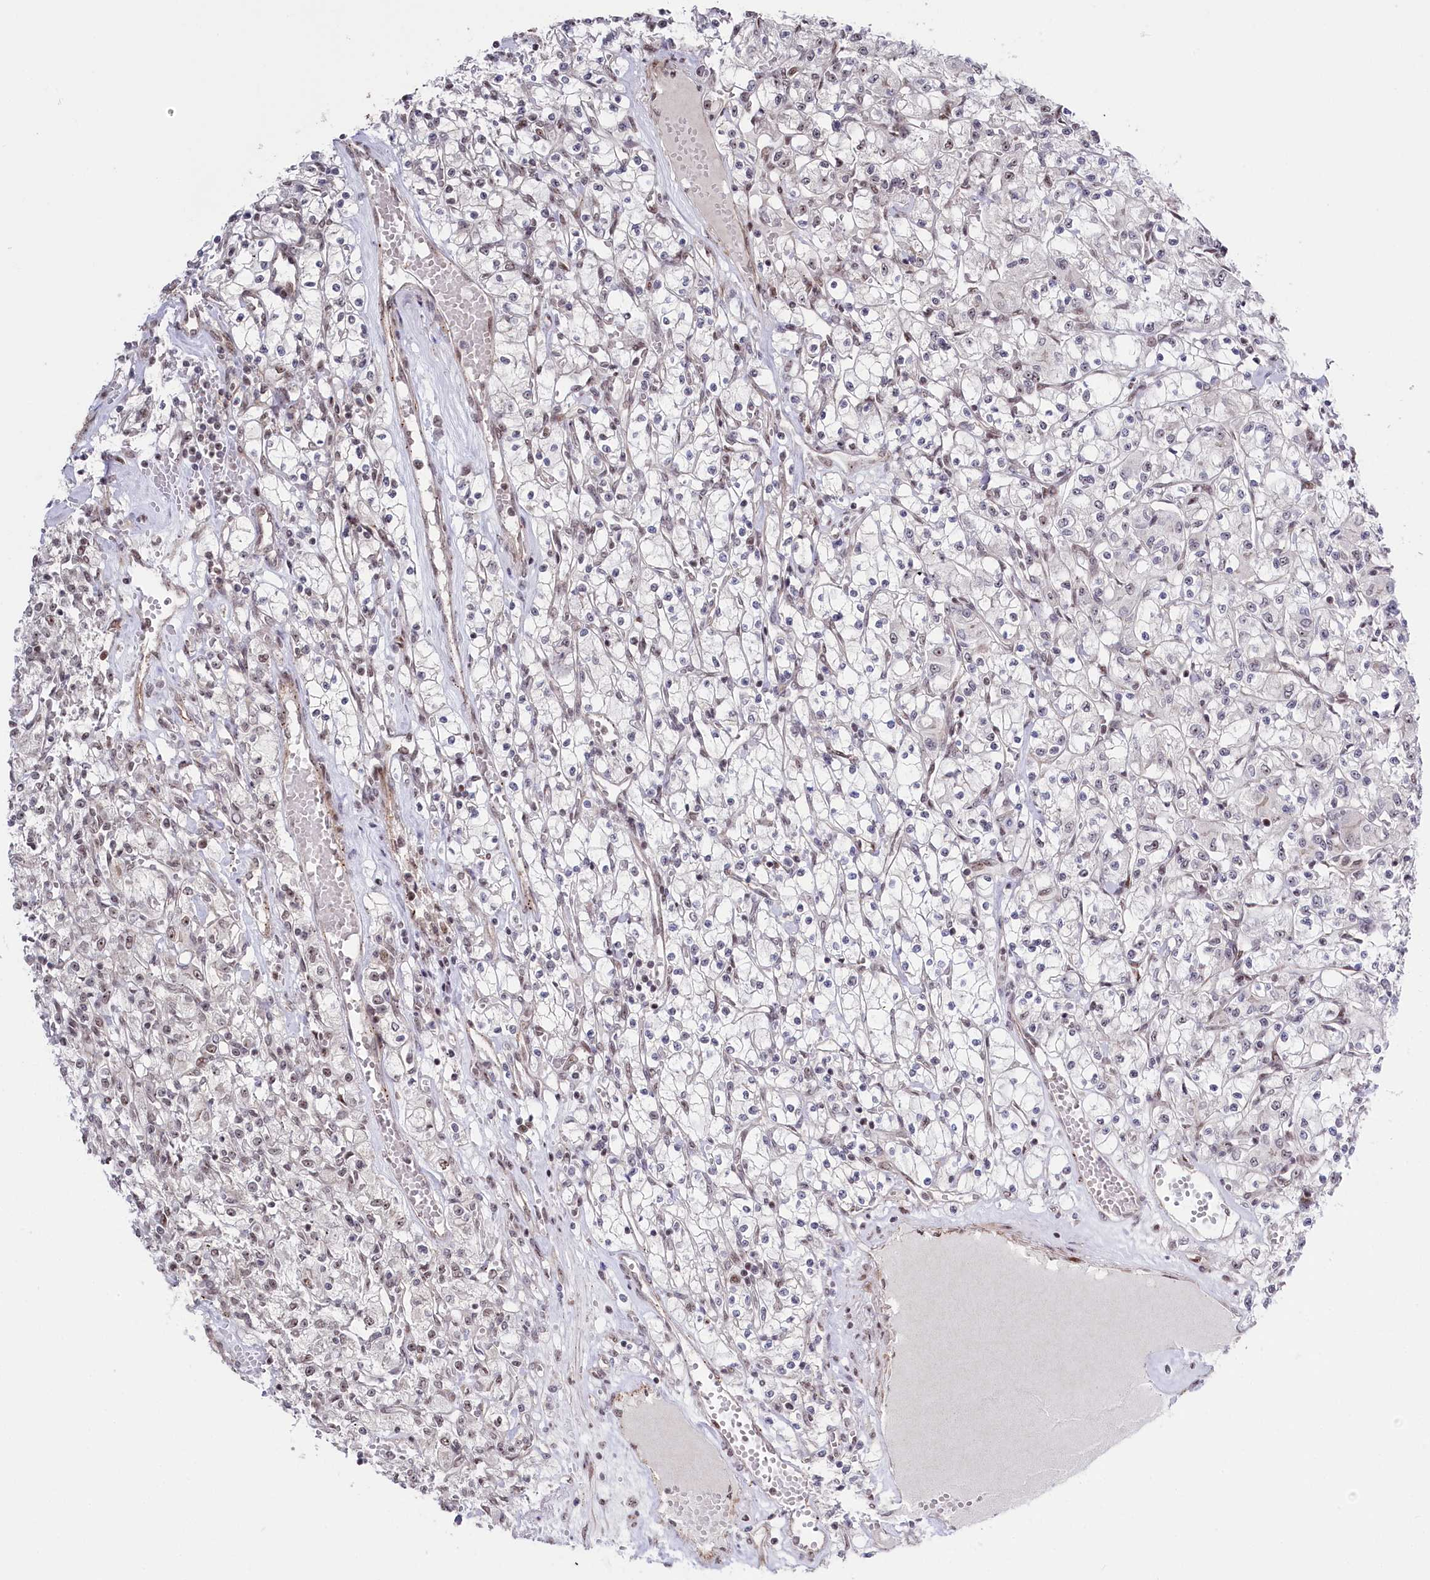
{"staining": {"intensity": "negative", "quantity": "none", "location": "none"}, "tissue": "renal cancer", "cell_type": "Tumor cells", "image_type": "cancer", "snomed": [{"axis": "morphology", "description": "Adenocarcinoma, NOS"}, {"axis": "topography", "description": "Kidney"}], "caption": "Immunohistochemical staining of renal cancer (adenocarcinoma) shows no significant expression in tumor cells.", "gene": "POLR2H", "patient": {"sex": "female", "age": 59}}